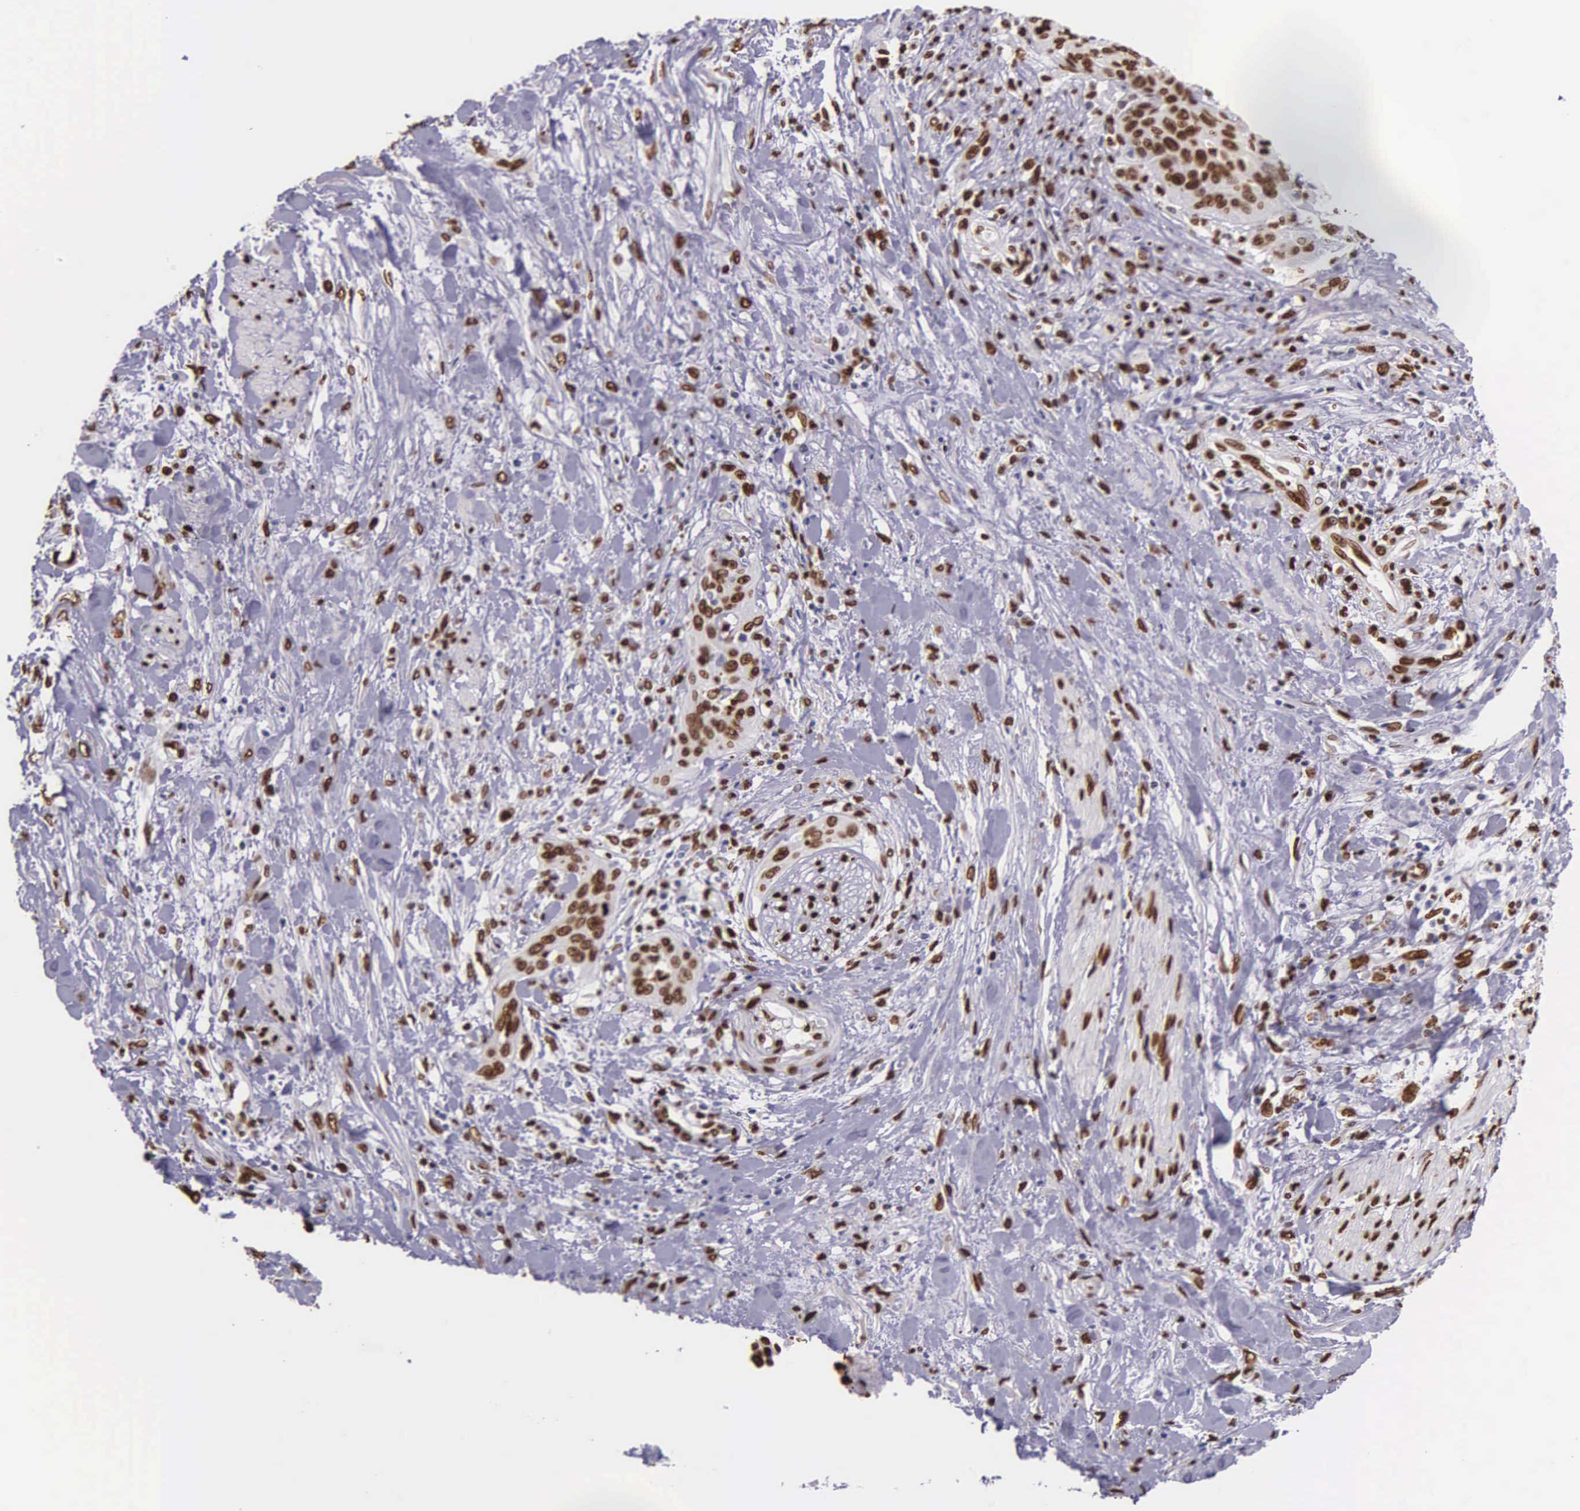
{"staining": {"intensity": "strong", "quantity": ">75%", "location": "nuclear"}, "tissue": "cervical cancer", "cell_type": "Tumor cells", "image_type": "cancer", "snomed": [{"axis": "morphology", "description": "Squamous cell carcinoma, NOS"}, {"axis": "topography", "description": "Cervix"}], "caption": "Protein expression analysis of human cervical cancer reveals strong nuclear staining in approximately >75% of tumor cells. The staining is performed using DAB brown chromogen to label protein expression. The nuclei are counter-stained blue using hematoxylin.", "gene": "H1-0", "patient": {"sex": "female", "age": 41}}